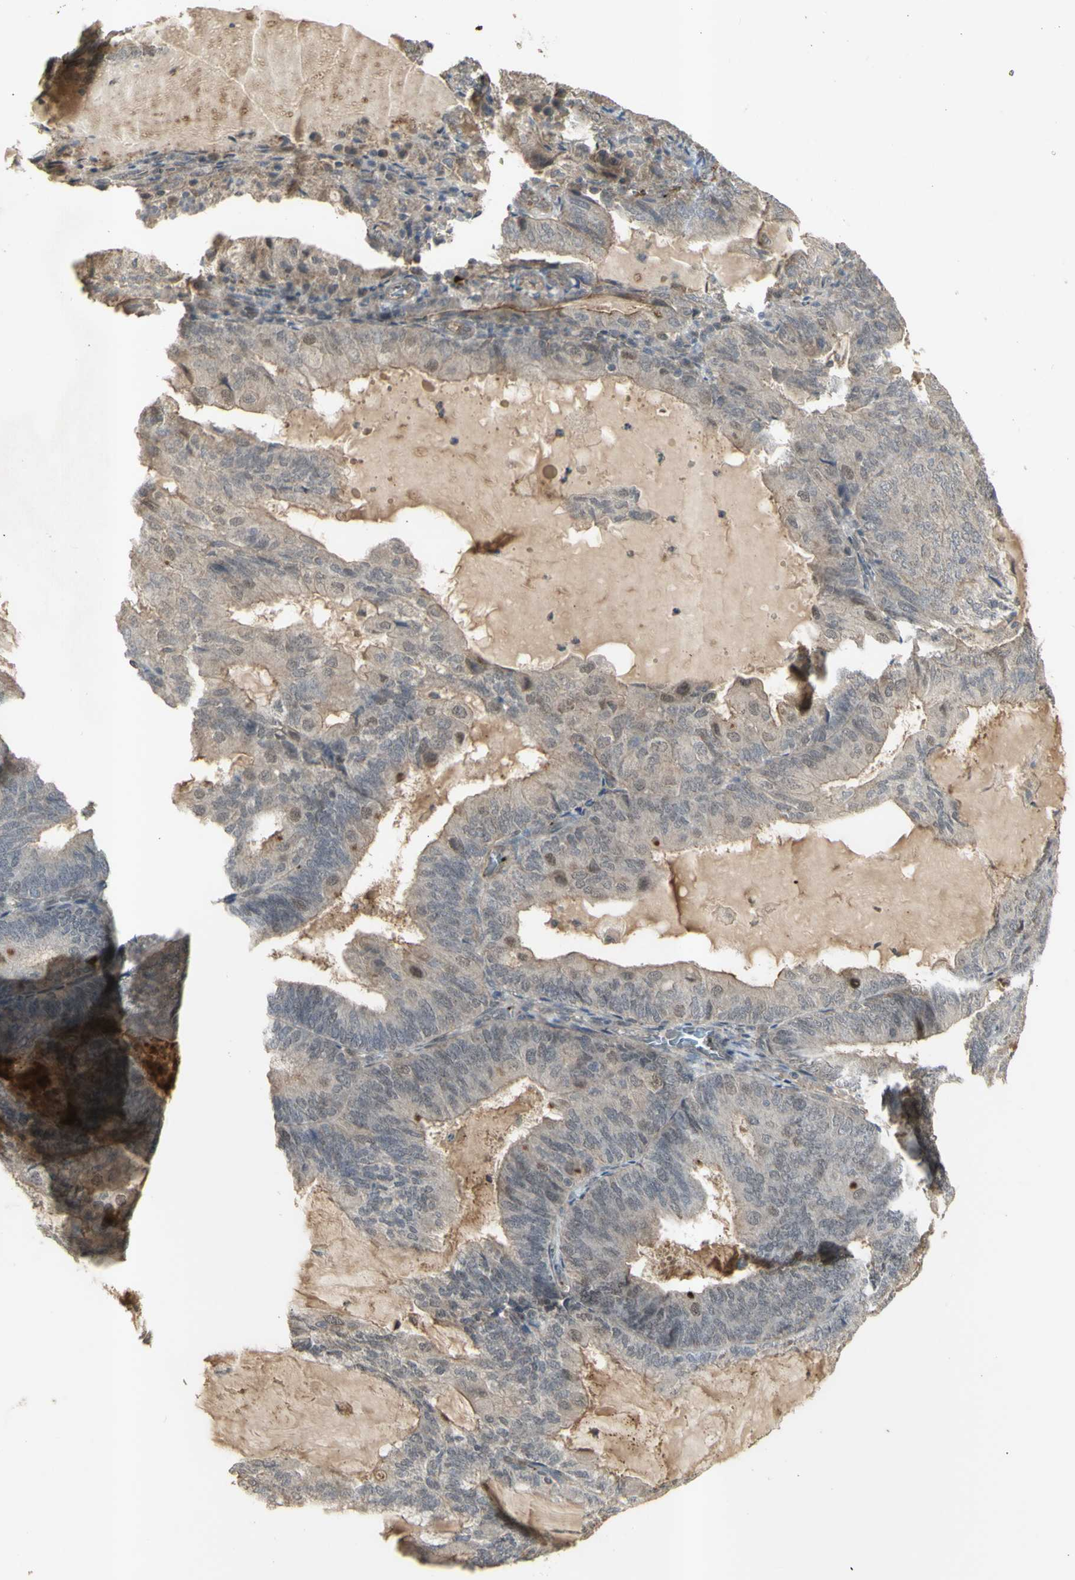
{"staining": {"intensity": "weak", "quantity": ">75%", "location": "cytoplasmic/membranous,nuclear"}, "tissue": "endometrial cancer", "cell_type": "Tumor cells", "image_type": "cancer", "snomed": [{"axis": "morphology", "description": "Adenocarcinoma, NOS"}, {"axis": "topography", "description": "Endometrium"}], "caption": "Endometrial cancer (adenocarcinoma) stained for a protein demonstrates weak cytoplasmic/membranous and nuclear positivity in tumor cells.", "gene": "ALOX12", "patient": {"sex": "female", "age": 81}}